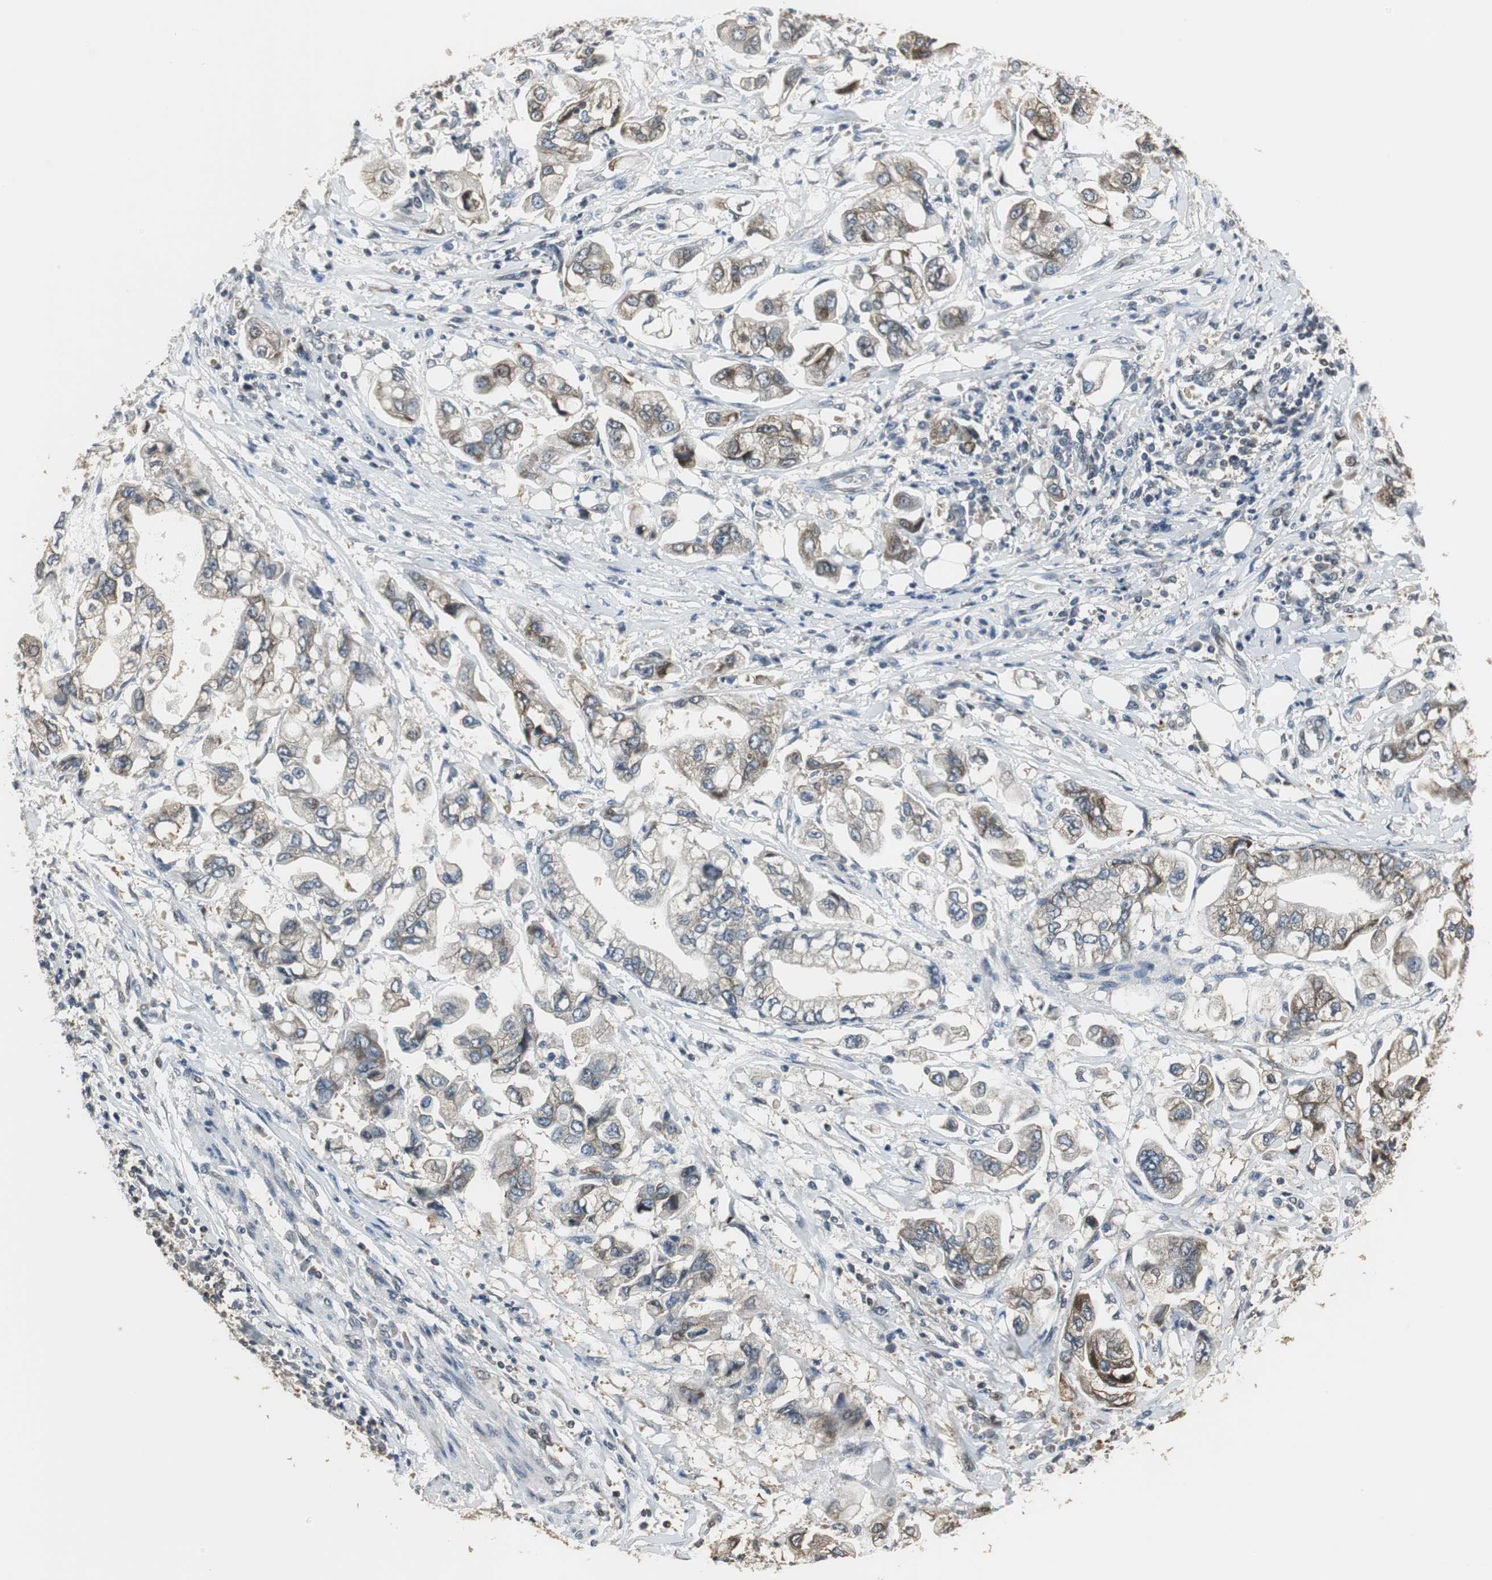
{"staining": {"intensity": "weak", "quantity": "25%-75%", "location": "cytoplasmic/membranous"}, "tissue": "stomach cancer", "cell_type": "Tumor cells", "image_type": "cancer", "snomed": [{"axis": "morphology", "description": "Adenocarcinoma, NOS"}, {"axis": "topography", "description": "Stomach"}], "caption": "Immunohistochemical staining of human stomach cancer reveals weak cytoplasmic/membranous protein staining in about 25%-75% of tumor cells. (DAB (3,3'-diaminobenzidine) IHC, brown staining for protein, blue staining for nuclei).", "gene": "CCT5", "patient": {"sex": "male", "age": 62}}